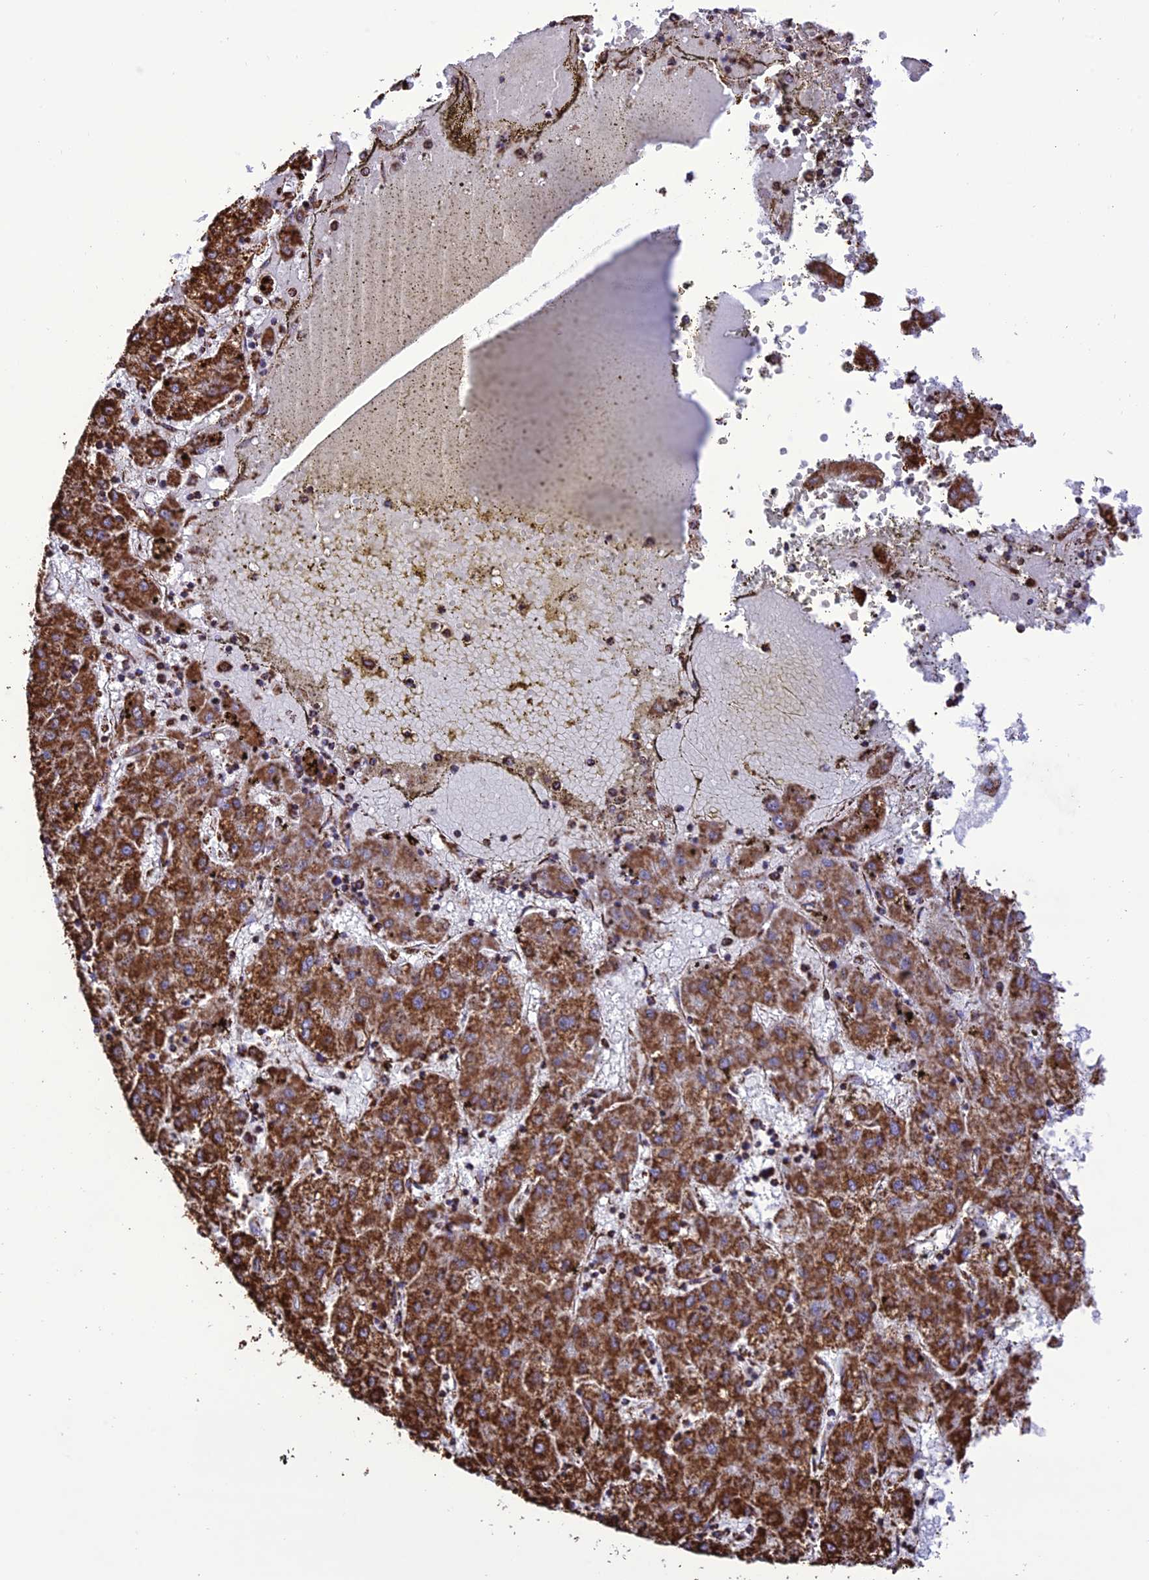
{"staining": {"intensity": "strong", "quantity": ">75%", "location": "cytoplasmic/membranous"}, "tissue": "liver cancer", "cell_type": "Tumor cells", "image_type": "cancer", "snomed": [{"axis": "morphology", "description": "Carcinoma, Hepatocellular, NOS"}, {"axis": "topography", "description": "Liver"}], "caption": "Immunohistochemical staining of liver hepatocellular carcinoma demonstrates high levels of strong cytoplasmic/membranous staining in approximately >75% of tumor cells.", "gene": "NDUFAF1", "patient": {"sex": "male", "age": 72}}